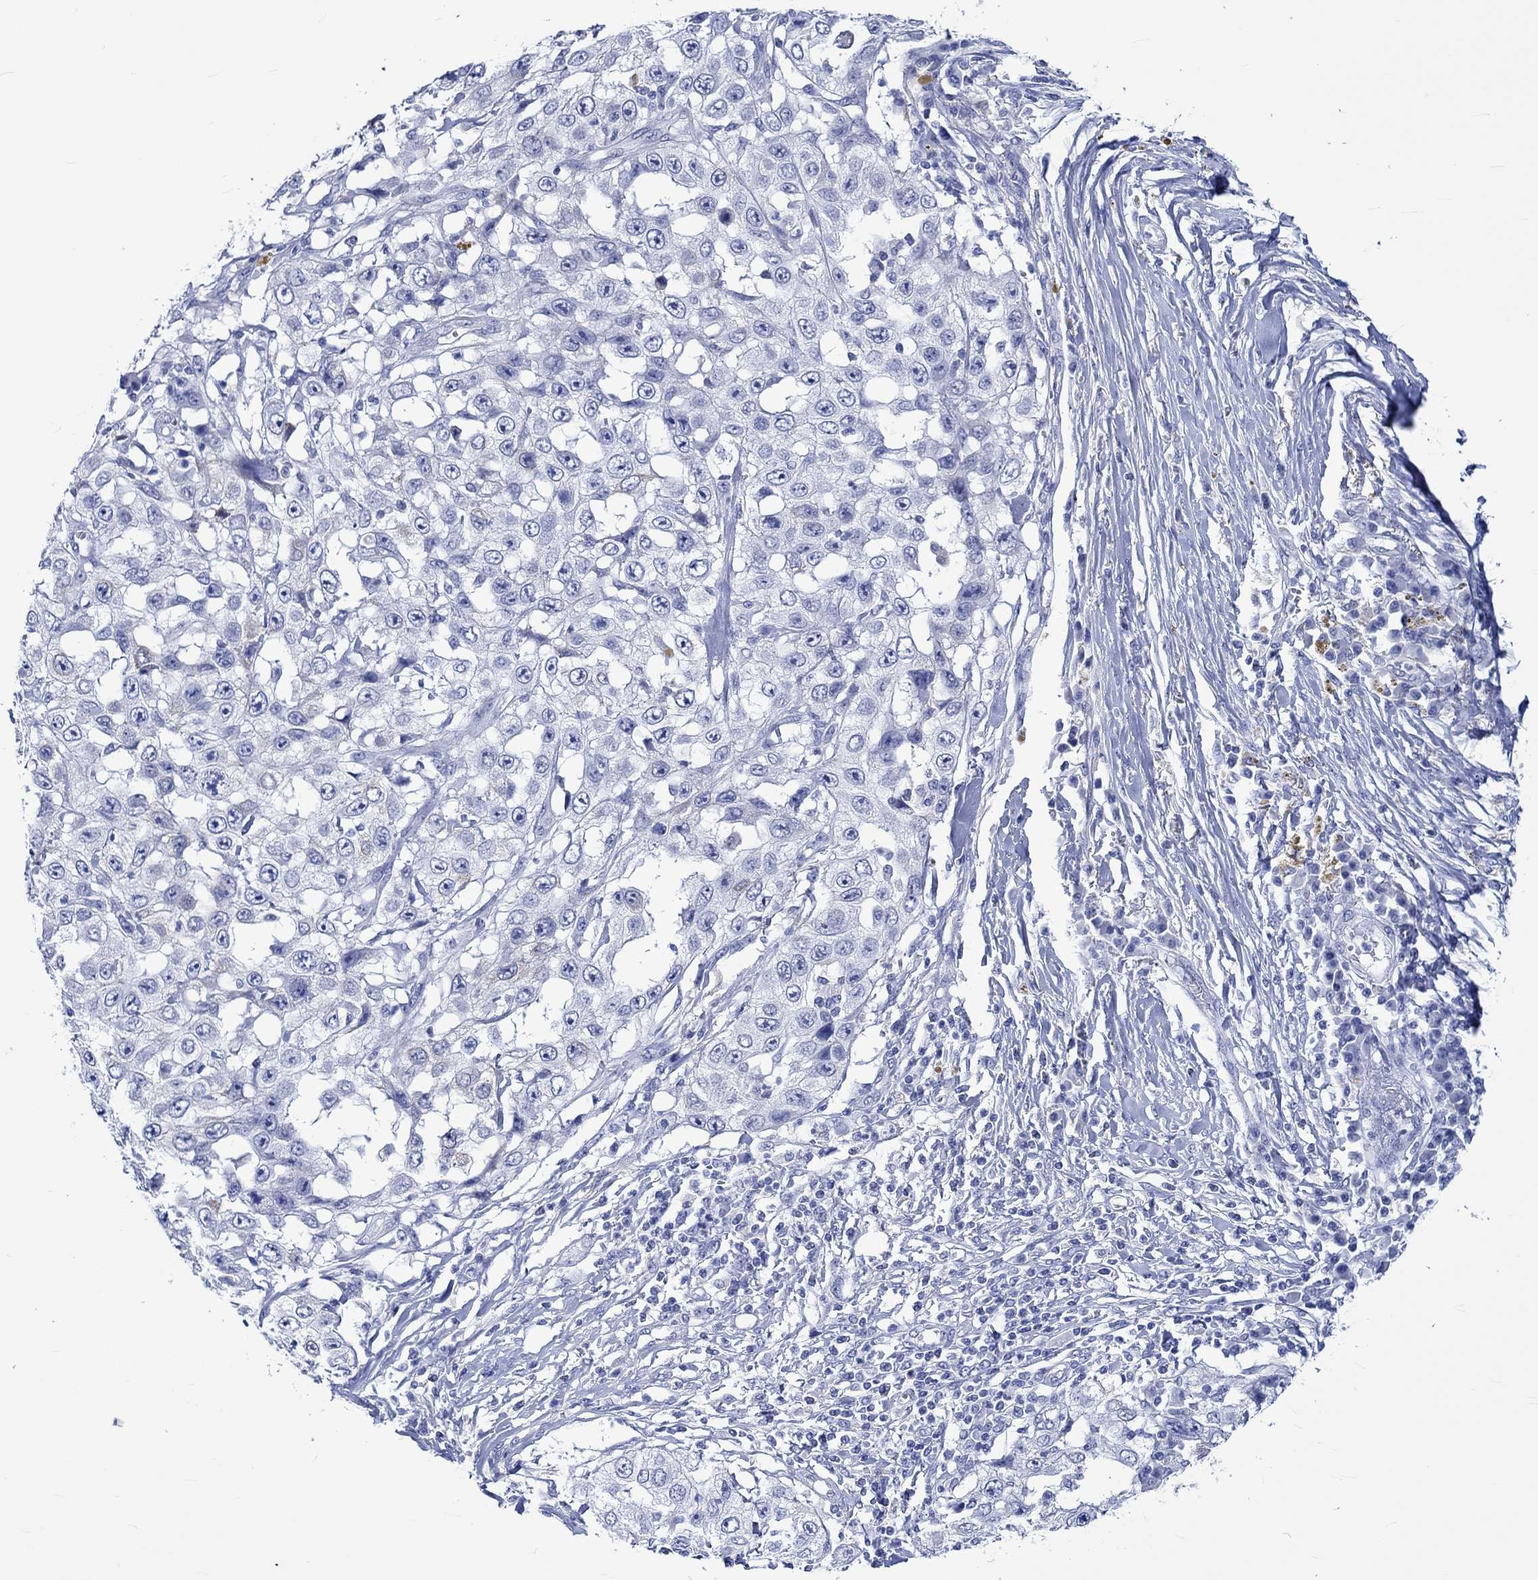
{"staining": {"intensity": "negative", "quantity": "none", "location": "none"}, "tissue": "skin cancer", "cell_type": "Tumor cells", "image_type": "cancer", "snomed": [{"axis": "morphology", "description": "Squamous cell carcinoma, NOS"}, {"axis": "topography", "description": "Skin"}], "caption": "Skin cancer (squamous cell carcinoma) was stained to show a protein in brown. There is no significant expression in tumor cells.", "gene": "KLHL33", "patient": {"sex": "male", "age": 82}}